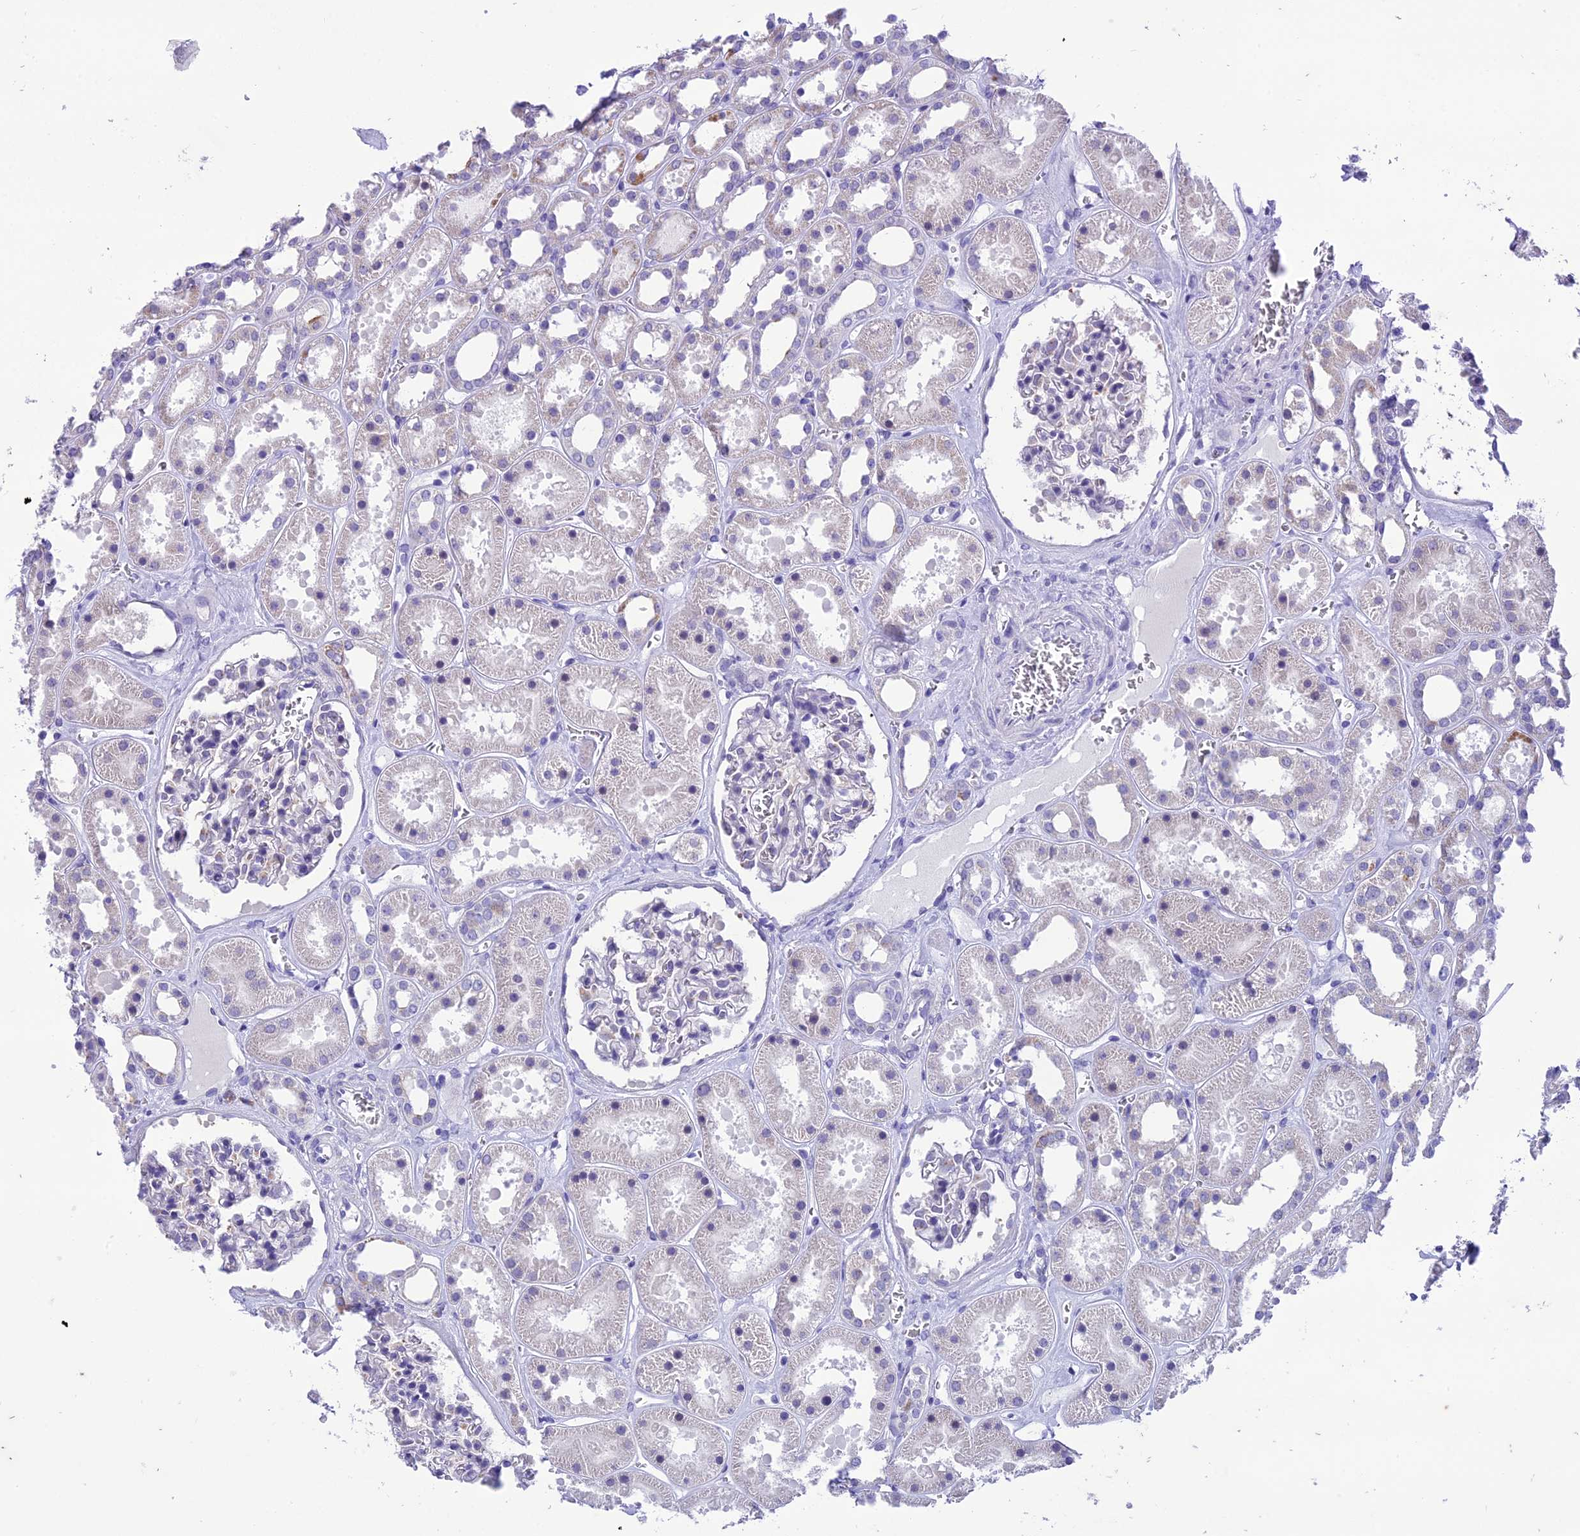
{"staining": {"intensity": "negative", "quantity": "none", "location": "none"}, "tissue": "kidney", "cell_type": "Cells in glomeruli", "image_type": "normal", "snomed": [{"axis": "morphology", "description": "Normal tissue, NOS"}, {"axis": "topography", "description": "Kidney"}], "caption": "This is an immunohistochemistry histopathology image of benign human kidney. There is no staining in cells in glomeruli.", "gene": "MIIP", "patient": {"sex": "female", "age": 41}}